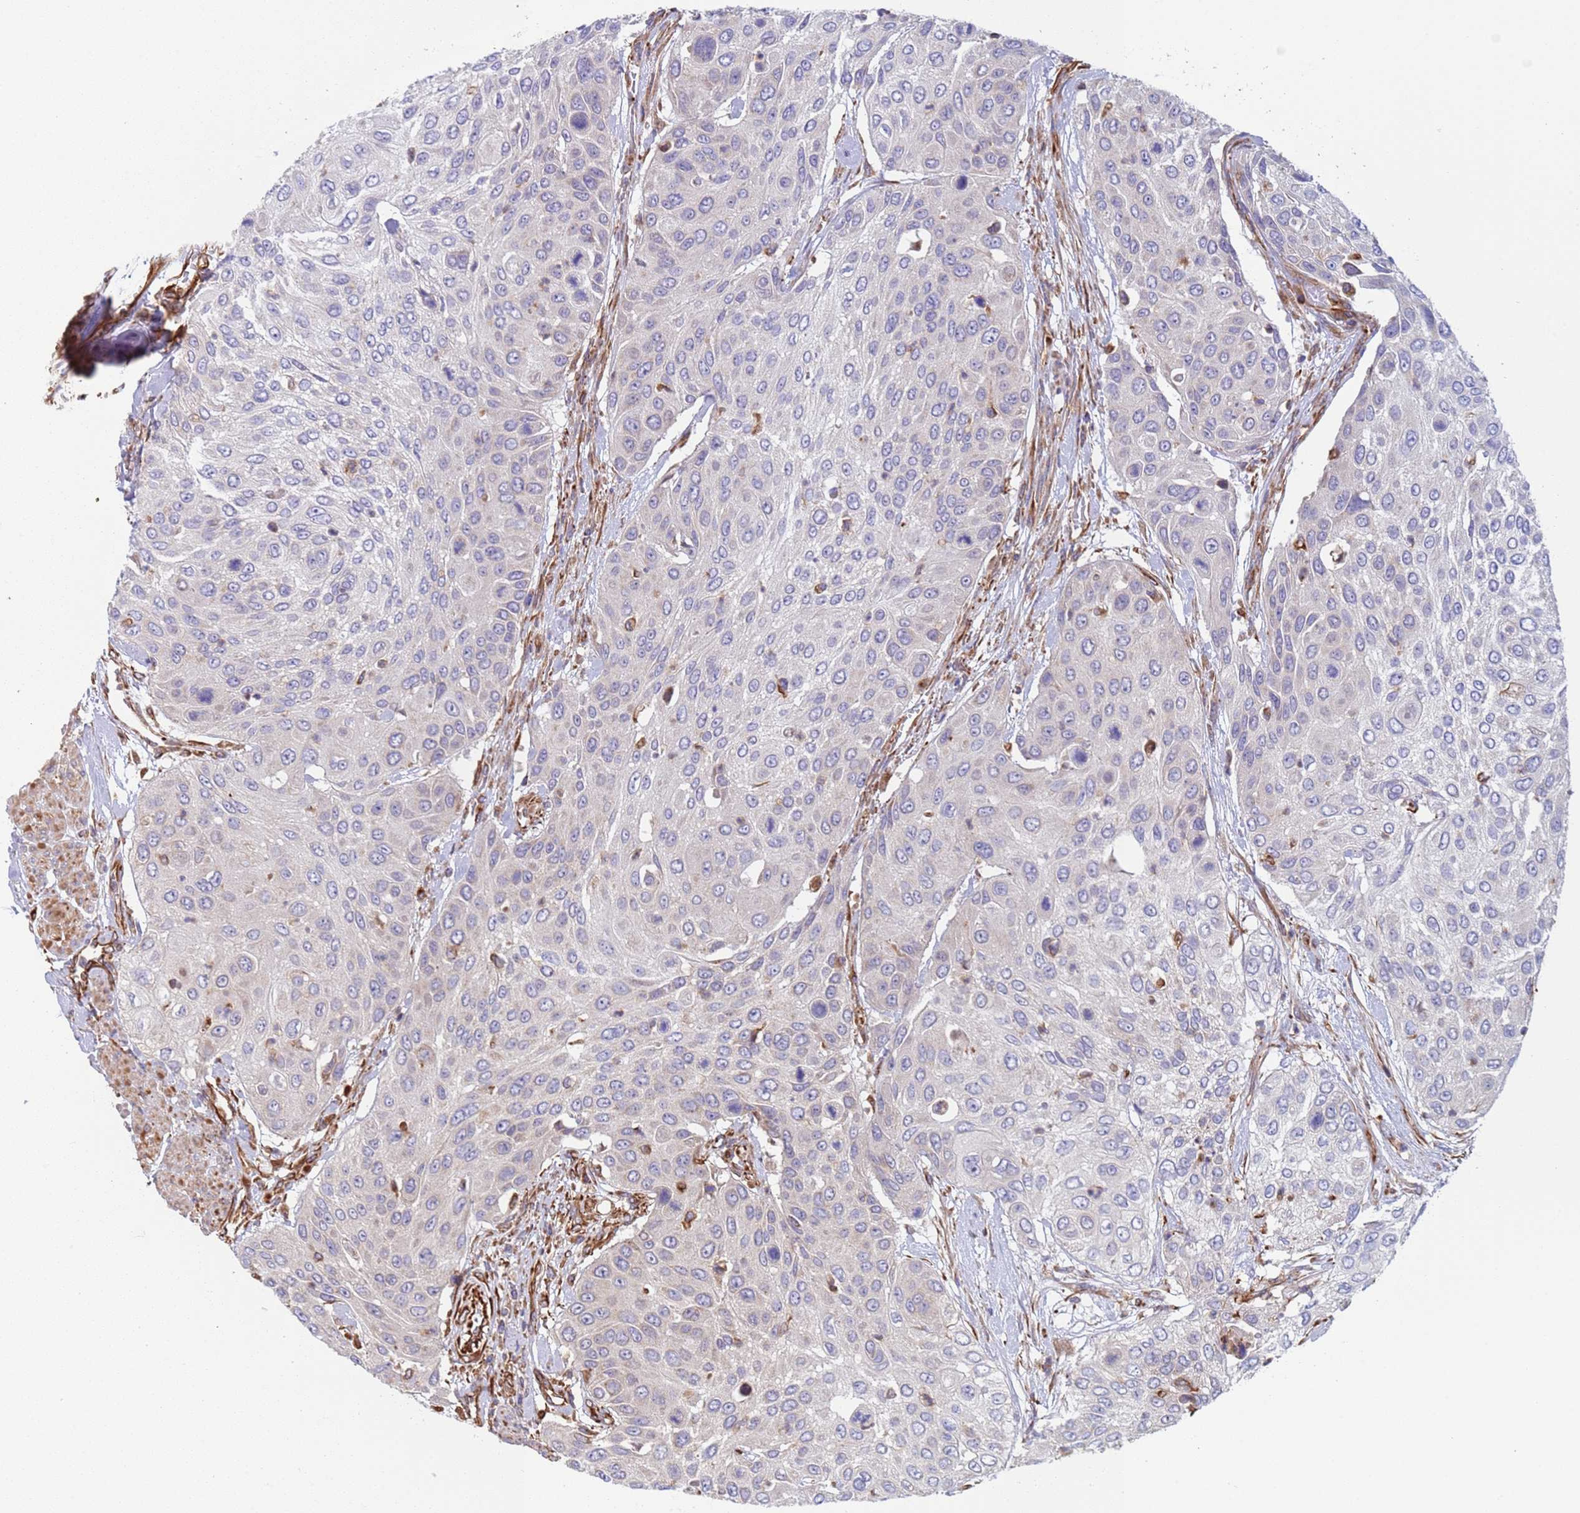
{"staining": {"intensity": "weak", "quantity": "<25%", "location": "cytoplasmic/membranous"}, "tissue": "urothelial cancer", "cell_type": "Tumor cells", "image_type": "cancer", "snomed": [{"axis": "morphology", "description": "Urothelial carcinoma, High grade"}, {"axis": "topography", "description": "Urinary bladder"}], "caption": "Immunohistochemistry (IHC) of high-grade urothelial carcinoma displays no staining in tumor cells.", "gene": "NUDT12", "patient": {"sex": "female", "age": 79}}